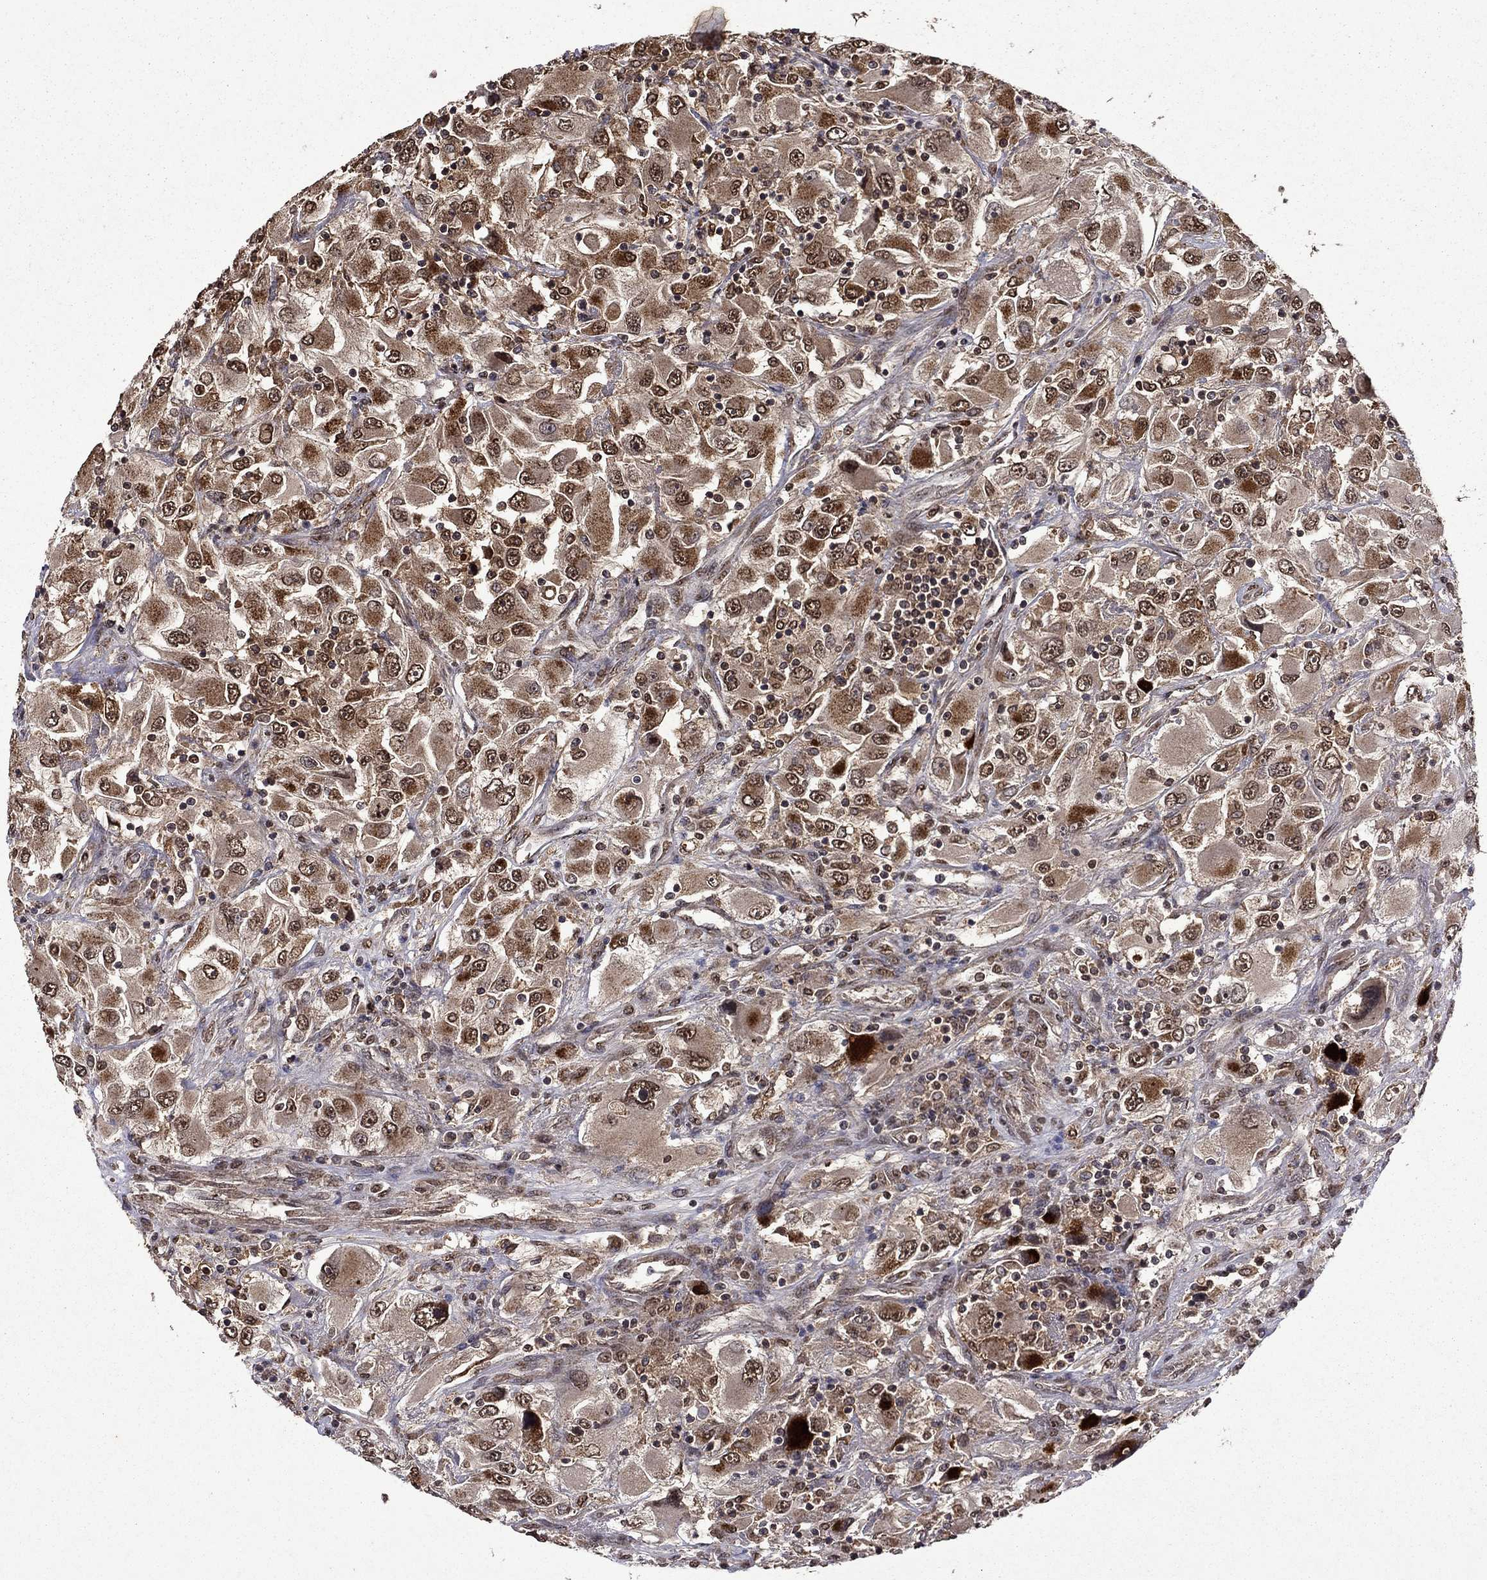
{"staining": {"intensity": "strong", "quantity": ">75%", "location": "cytoplasmic/membranous"}, "tissue": "renal cancer", "cell_type": "Tumor cells", "image_type": "cancer", "snomed": [{"axis": "morphology", "description": "Adenocarcinoma, NOS"}, {"axis": "topography", "description": "Kidney"}], "caption": "Renal adenocarcinoma was stained to show a protein in brown. There is high levels of strong cytoplasmic/membranous positivity in approximately >75% of tumor cells.", "gene": "ITM2B", "patient": {"sex": "female", "age": 52}}